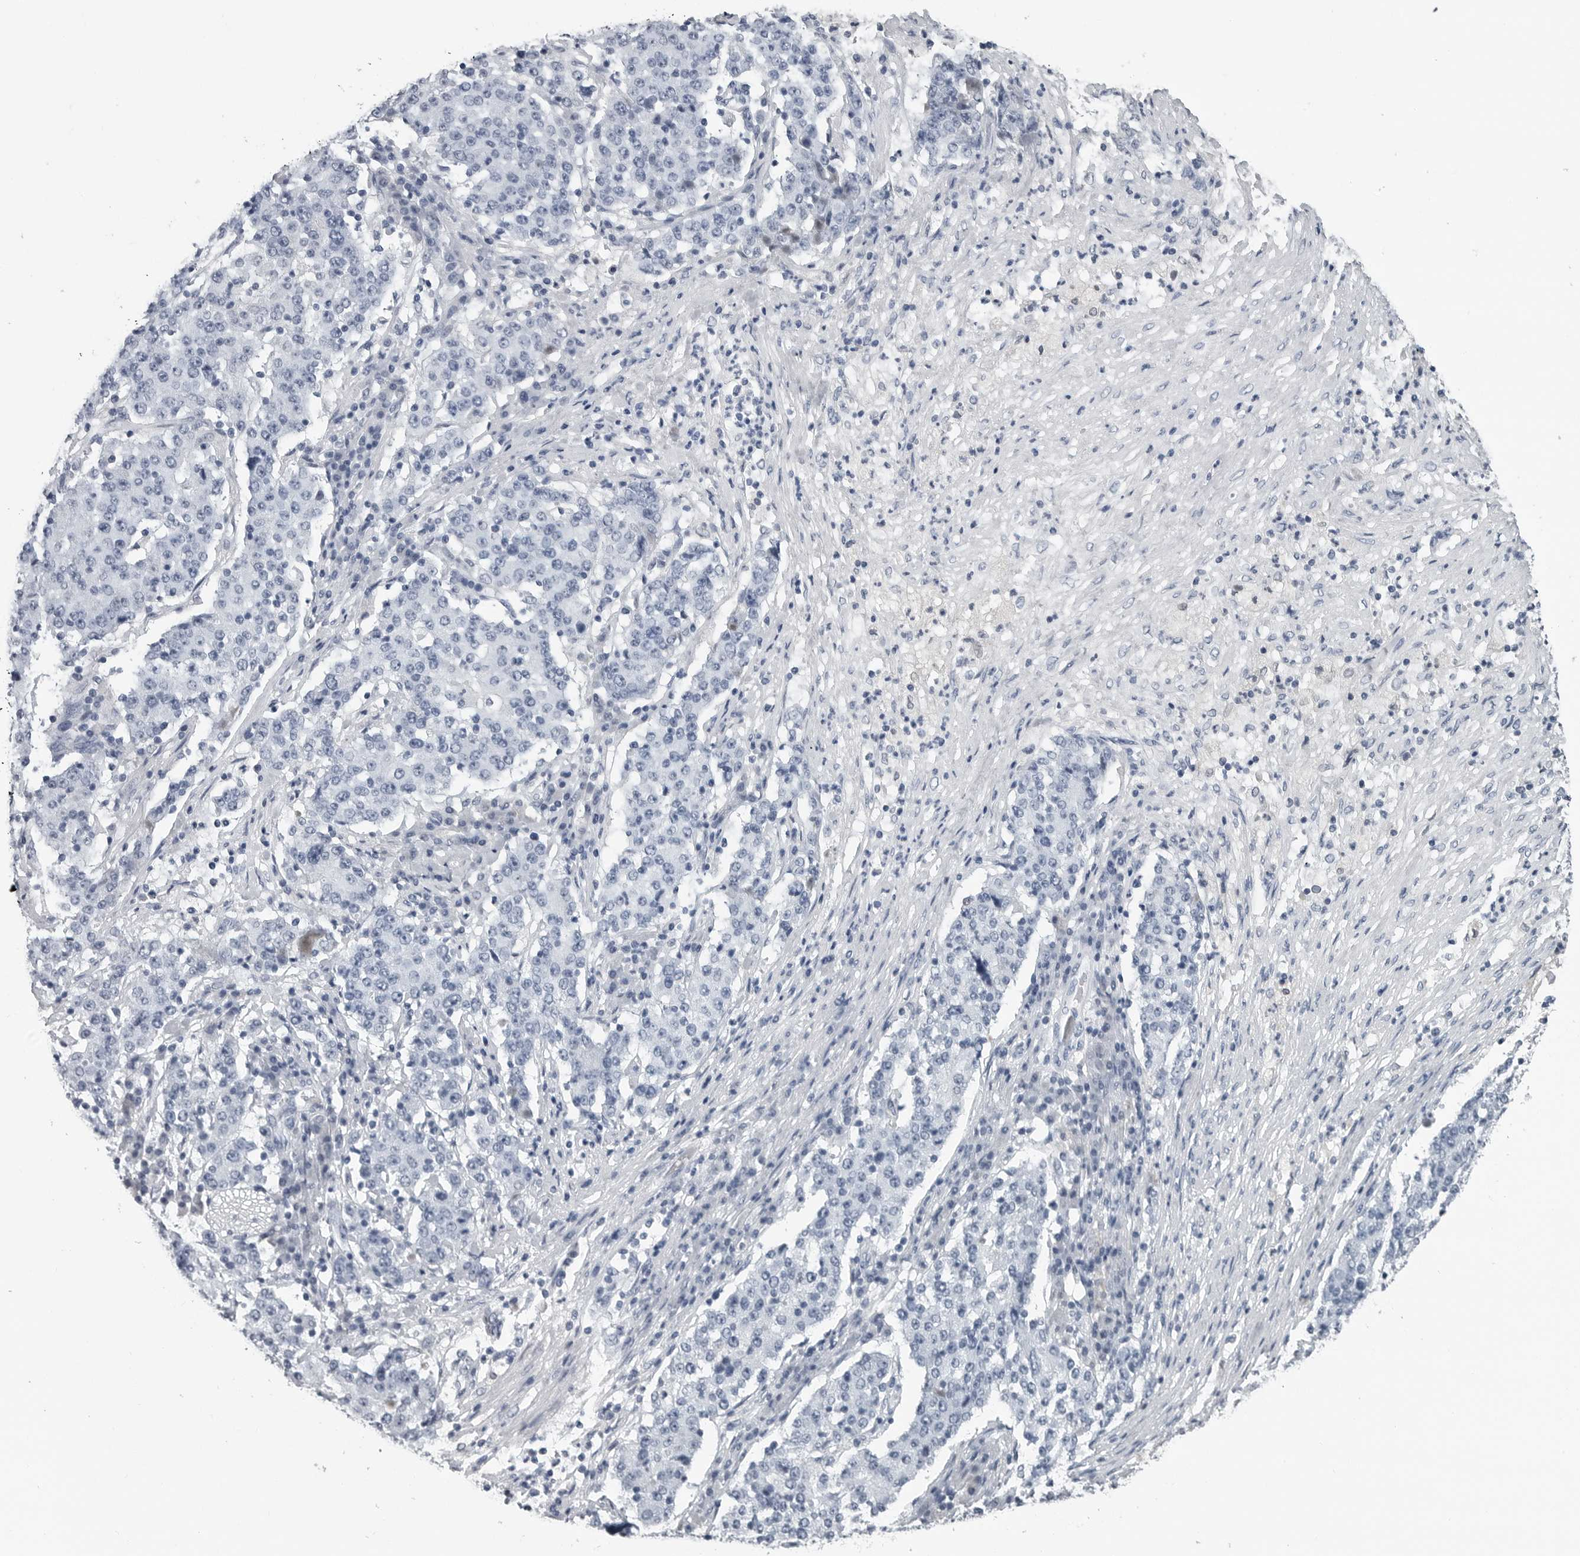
{"staining": {"intensity": "negative", "quantity": "none", "location": "none"}, "tissue": "stomach cancer", "cell_type": "Tumor cells", "image_type": "cancer", "snomed": [{"axis": "morphology", "description": "Adenocarcinoma, NOS"}, {"axis": "topography", "description": "Stomach"}], "caption": "Human stomach cancer stained for a protein using immunohistochemistry (IHC) reveals no expression in tumor cells.", "gene": "AMPD1", "patient": {"sex": "male", "age": 59}}